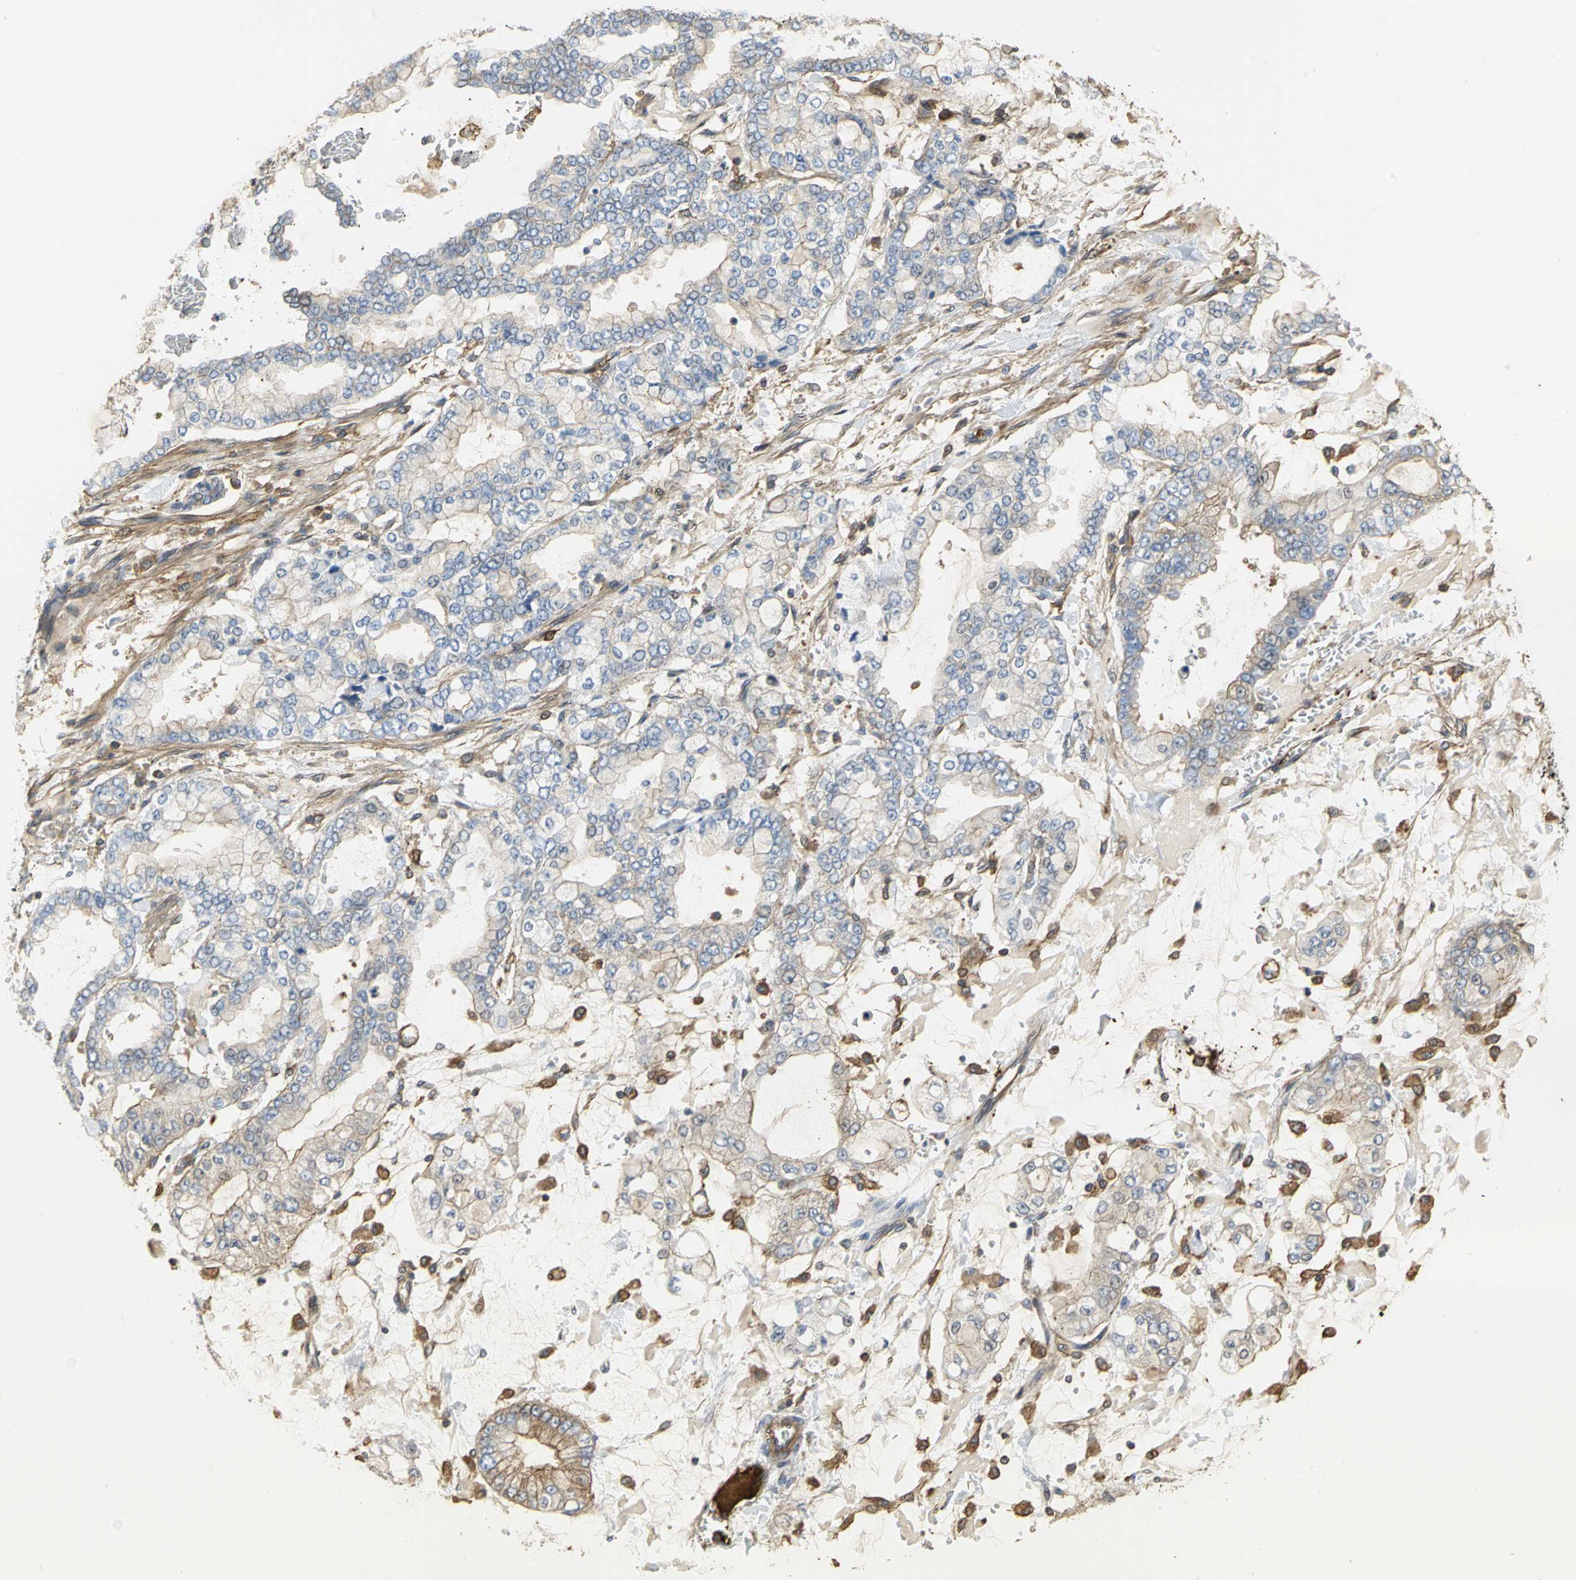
{"staining": {"intensity": "negative", "quantity": "none", "location": "none"}, "tissue": "stomach cancer", "cell_type": "Tumor cells", "image_type": "cancer", "snomed": [{"axis": "morphology", "description": "Normal tissue, NOS"}, {"axis": "morphology", "description": "Adenocarcinoma, NOS"}, {"axis": "topography", "description": "Stomach, upper"}, {"axis": "topography", "description": "Stomach"}], "caption": "Histopathology image shows no significant protein expression in tumor cells of stomach cancer (adenocarcinoma).", "gene": "TLN1", "patient": {"sex": "male", "age": 76}}